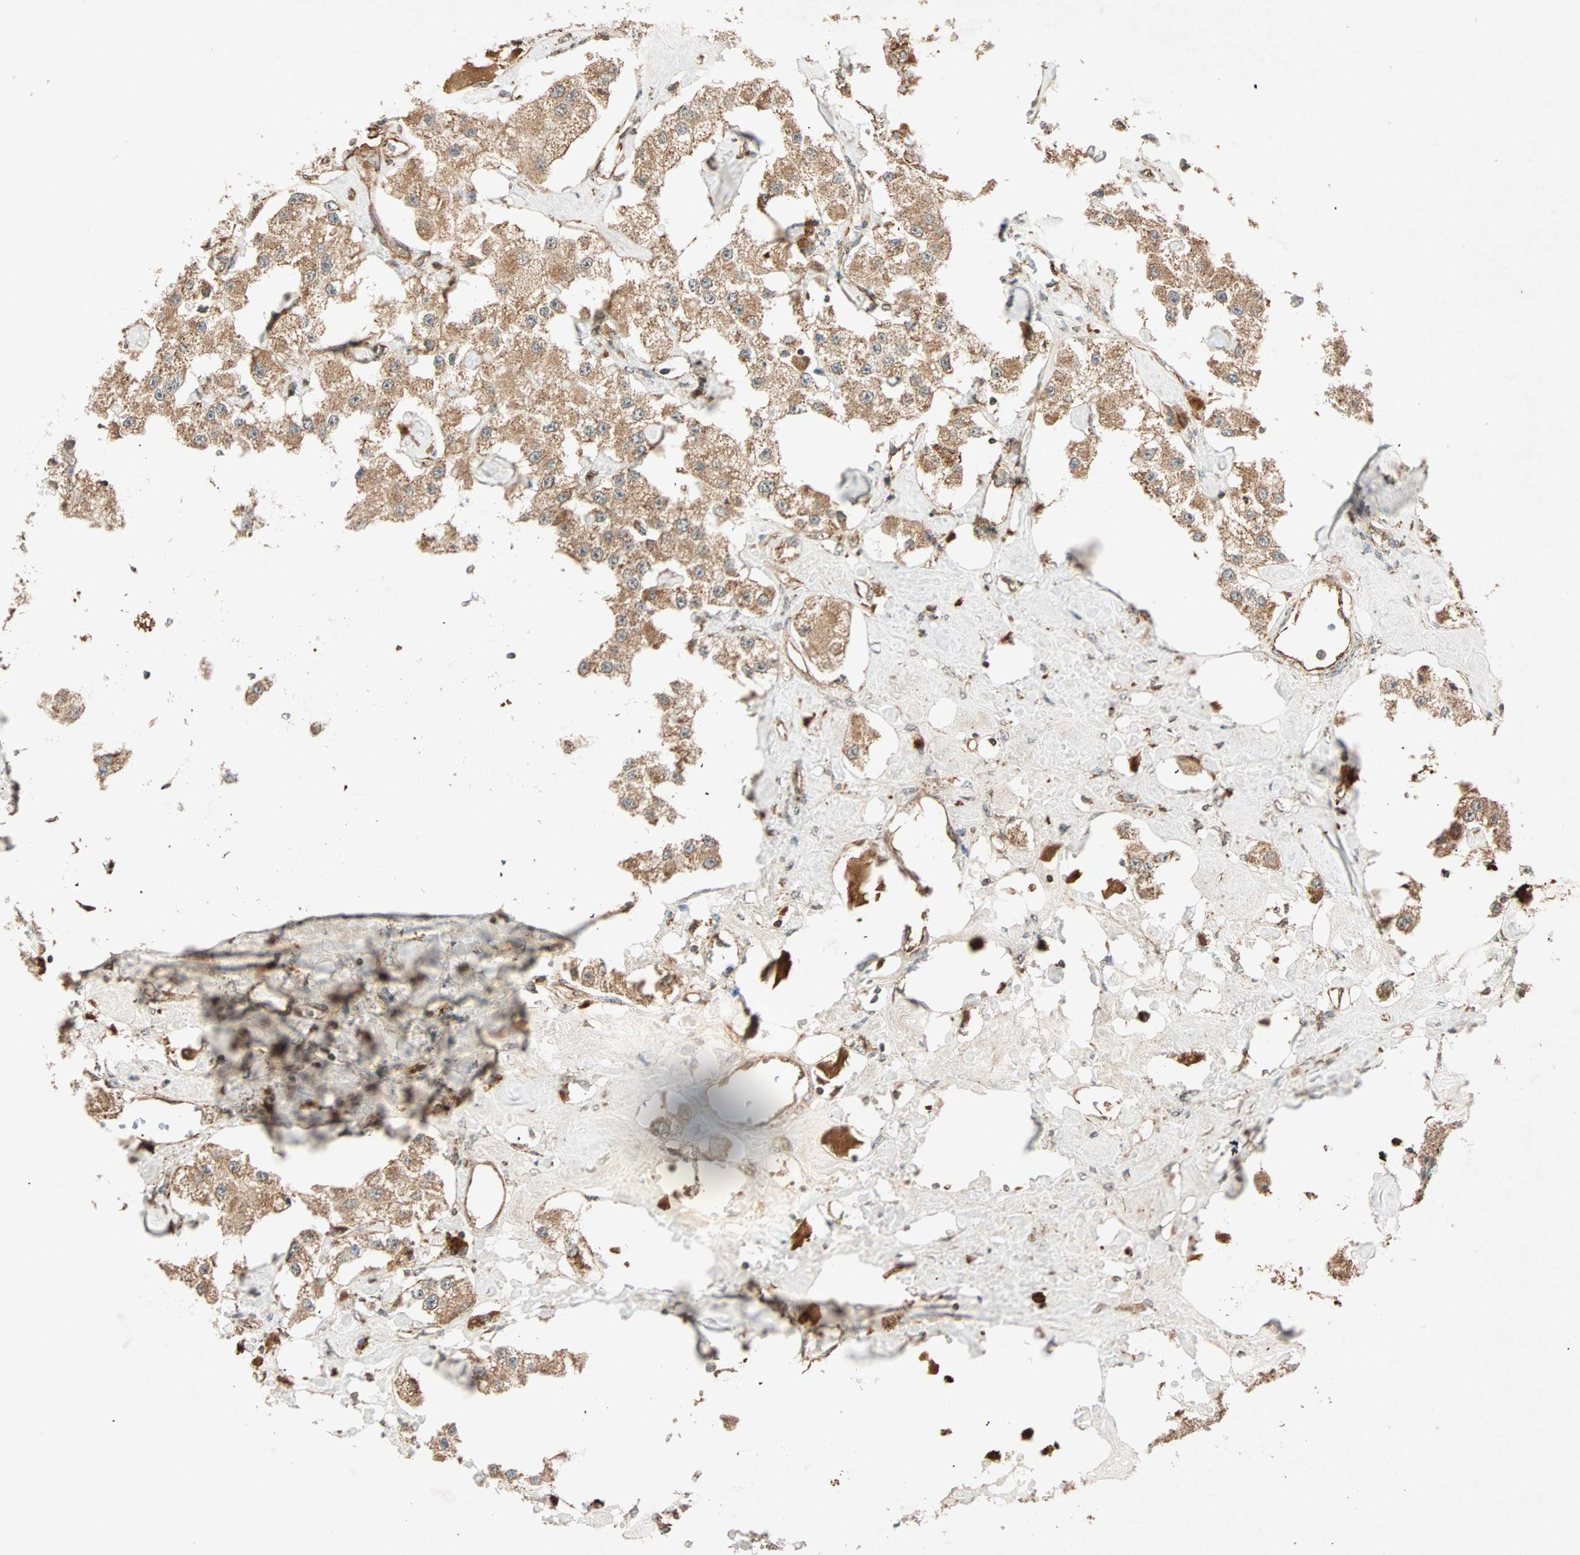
{"staining": {"intensity": "moderate", "quantity": ">75%", "location": "cytoplasmic/membranous"}, "tissue": "carcinoid", "cell_type": "Tumor cells", "image_type": "cancer", "snomed": [{"axis": "morphology", "description": "Carcinoid, malignant, NOS"}, {"axis": "topography", "description": "Pancreas"}], "caption": "Immunohistochemical staining of carcinoid demonstrates medium levels of moderate cytoplasmic/membranous protein expression in approximately >75% of tumor cells. The protein of interest is shown in brown color, while the nuclei are stained blue.", "gene": "MAPK1", "patient": {"sex": "male", "age": 41}}